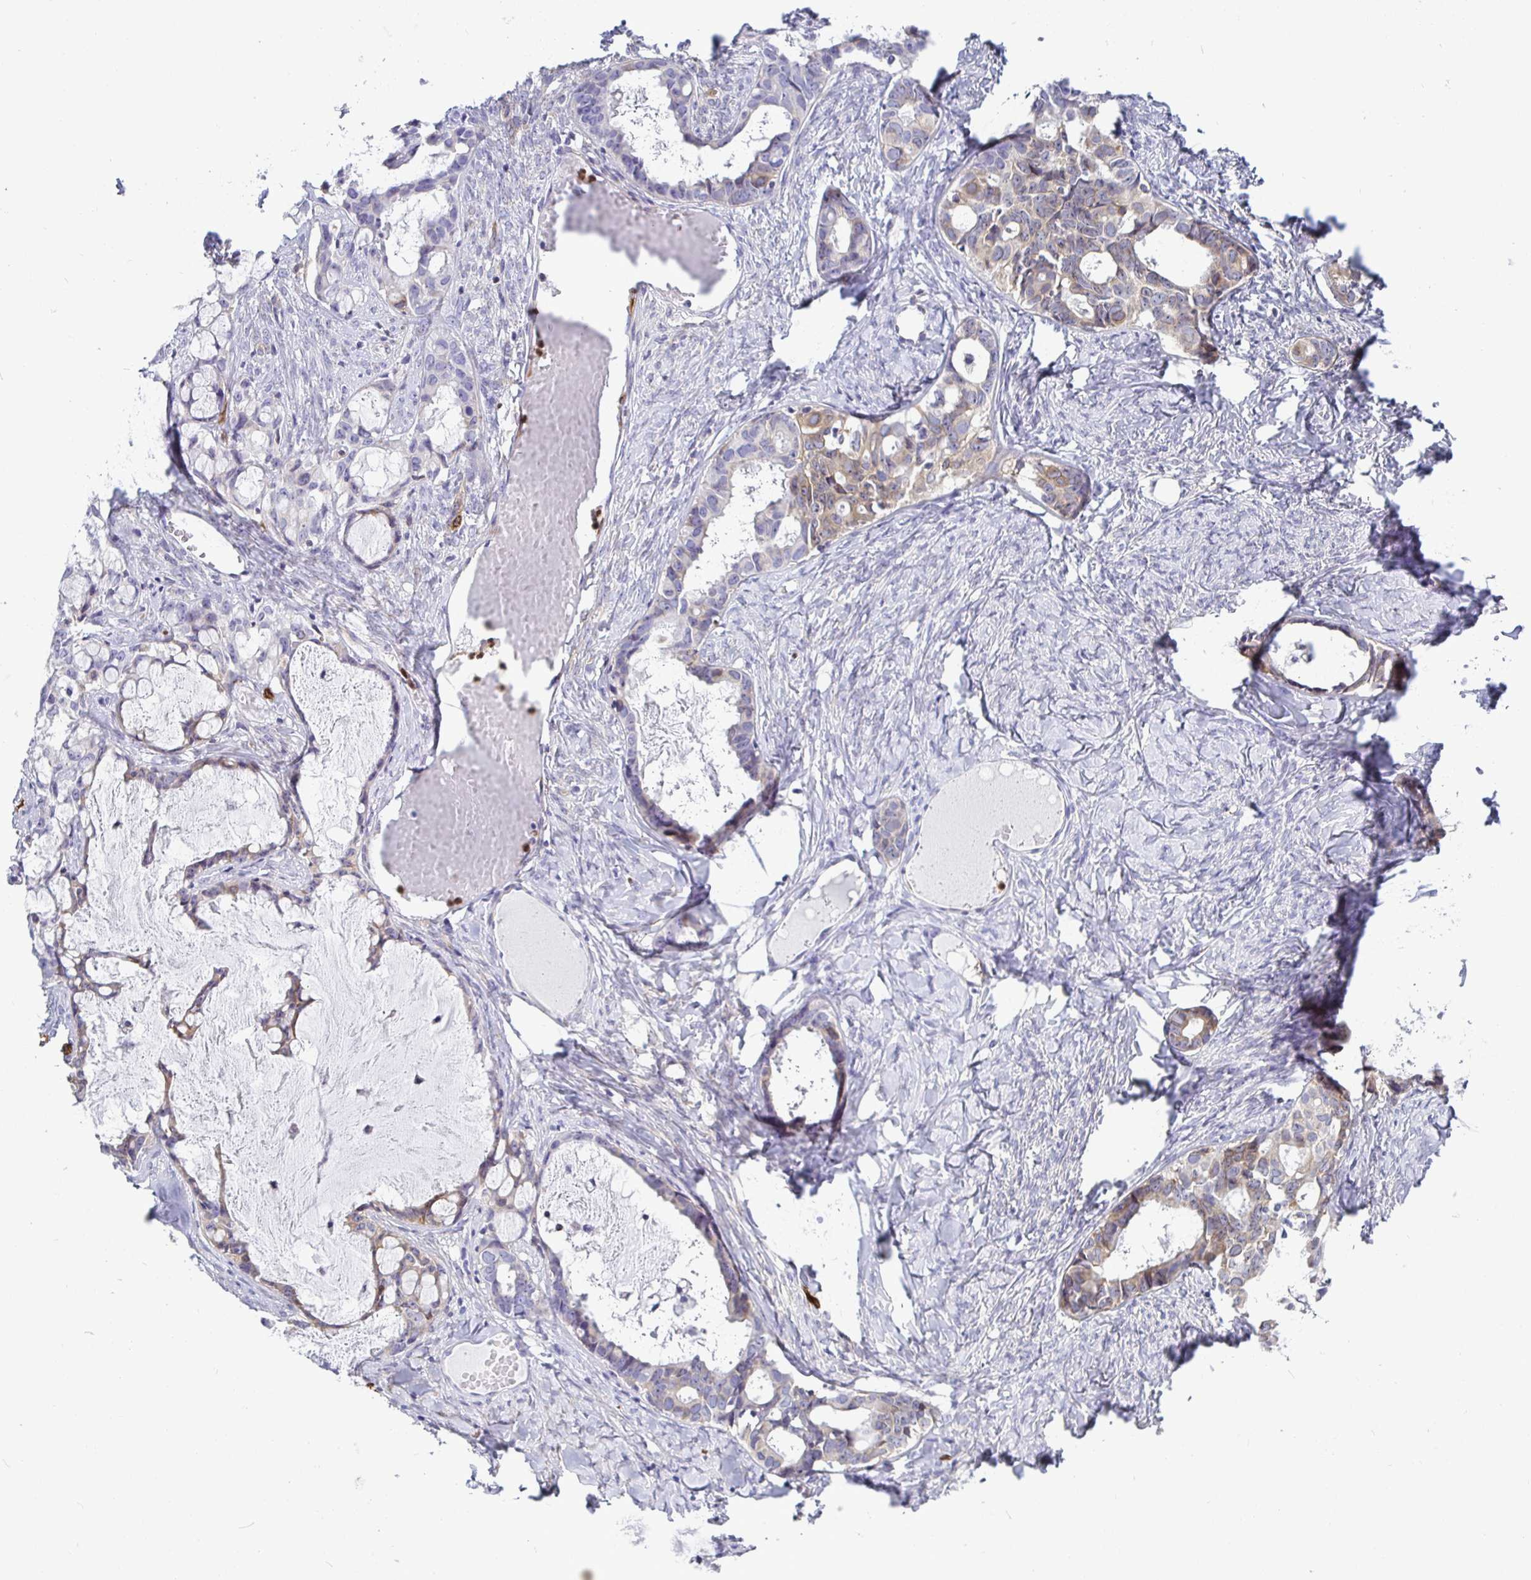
{"staining": {"intensity": "weak", "quantity": "25%-75%", "location": "cytoplasmic/membranous"}, "tissue": "ovarian cancer", "cell_type": "Tumor cells", "image_type": "cancer", "snomed": [{"axis": "morphology", "description": "Cystadenocarcinoma, serous, NOS"}, {"axis": "topography", "description": "Ovary"}], "caption": "There is low levels of weak cytoplasmic/membranous positivity in tumor cells of ovarian cancer, as demonstrated by immunohistochemical staining (brown color).", "gene": "TP53I11", "patient": {"sex": "female", "age": 69}}